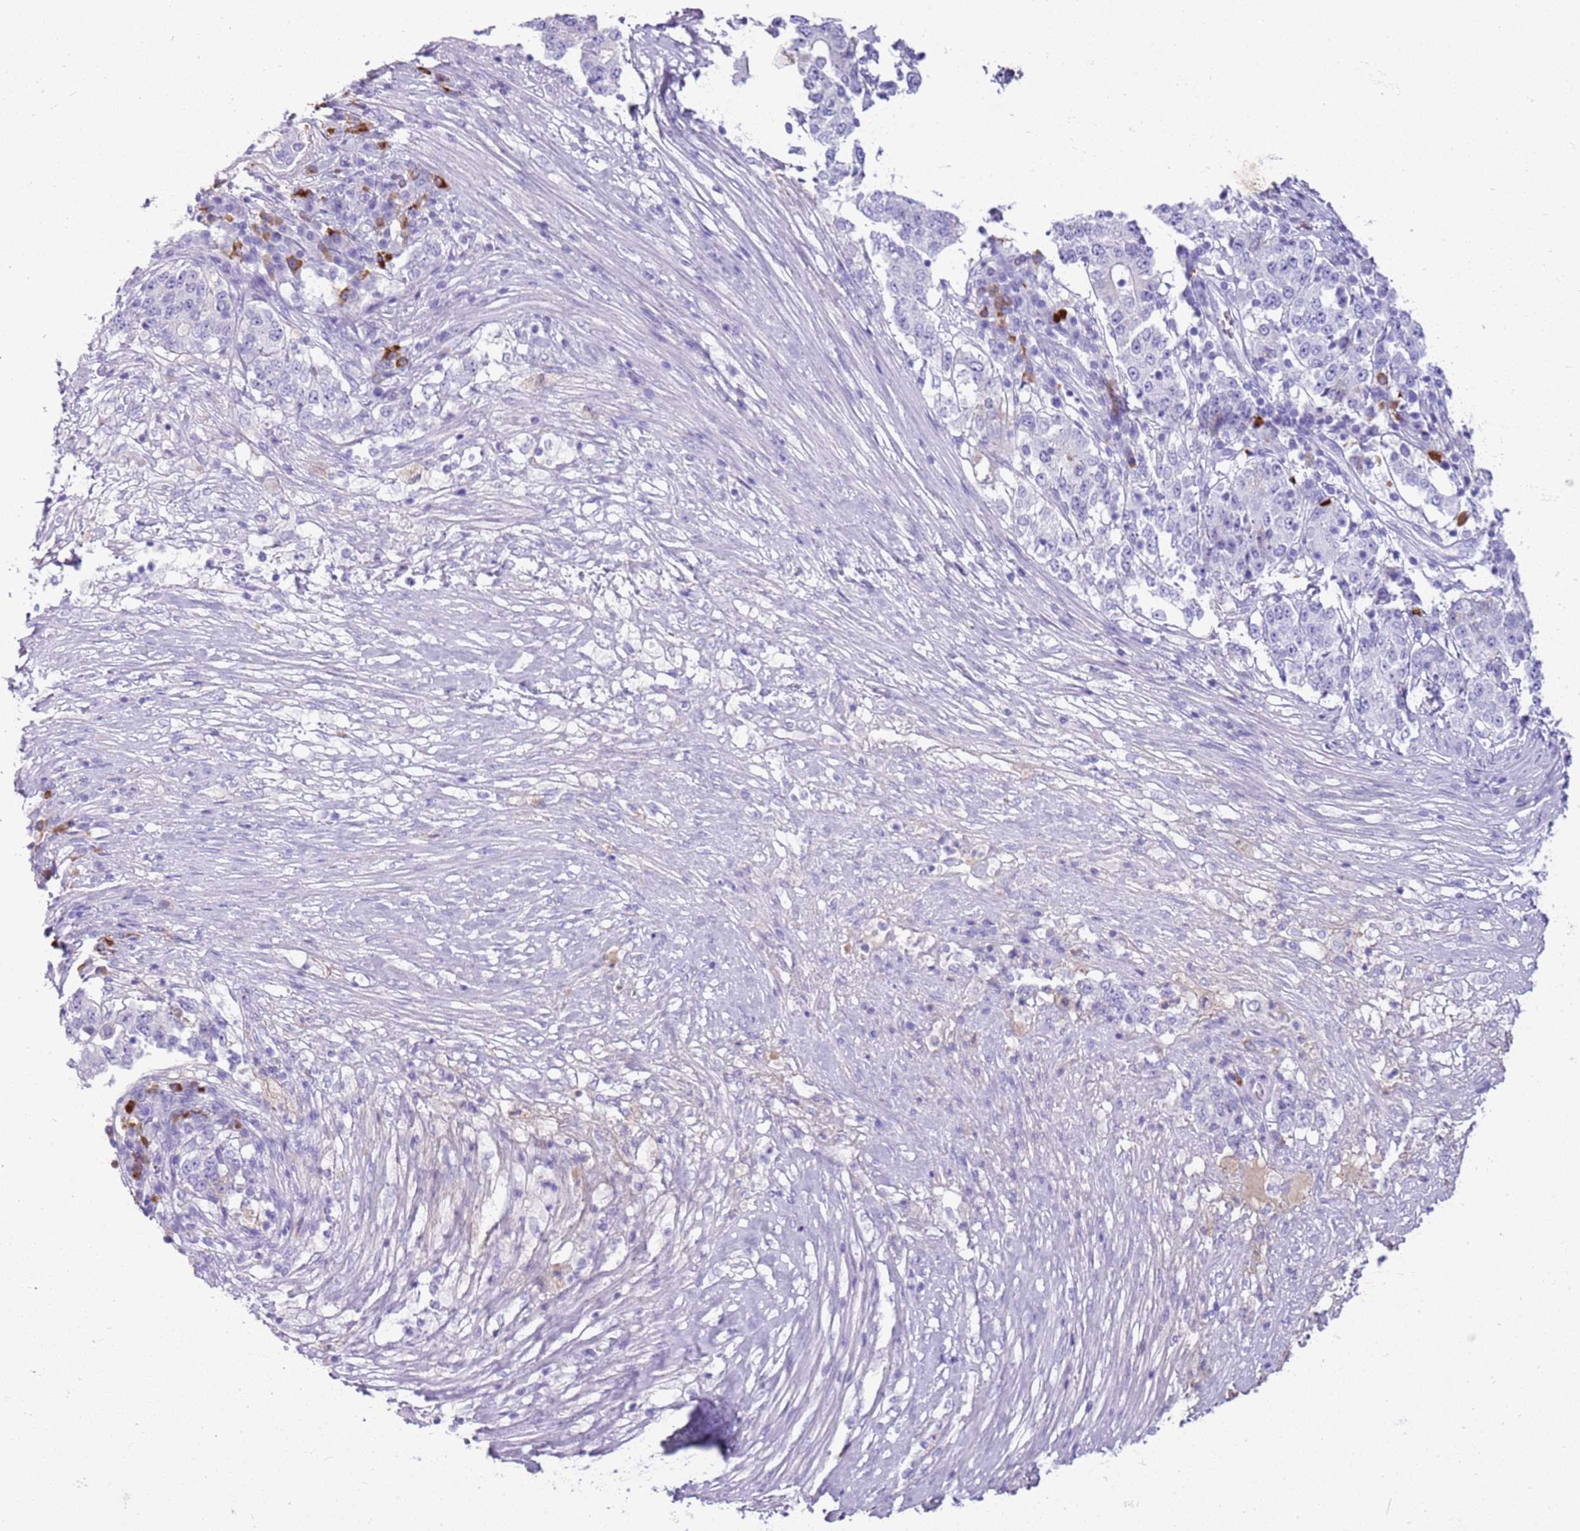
{"staining": {"intensity": "negative", "quantity": "none", "location": "none"}, "tissue": "stomach cancer", "cell_type": "Tumor cells", "image_type": "cancer", "snomed": [{"axis": "morphology", "description": "Adenocarcinoma, NOS"}, {"axis": "topography", "description": "Stomach"}], "caption": "The IHC photomicrograph has no significant expression in tumor cells of stomach adenocarcinoma tissue.", "gene": "IGKV3D-11", "patient": {"sex": "male", "age": 59}}